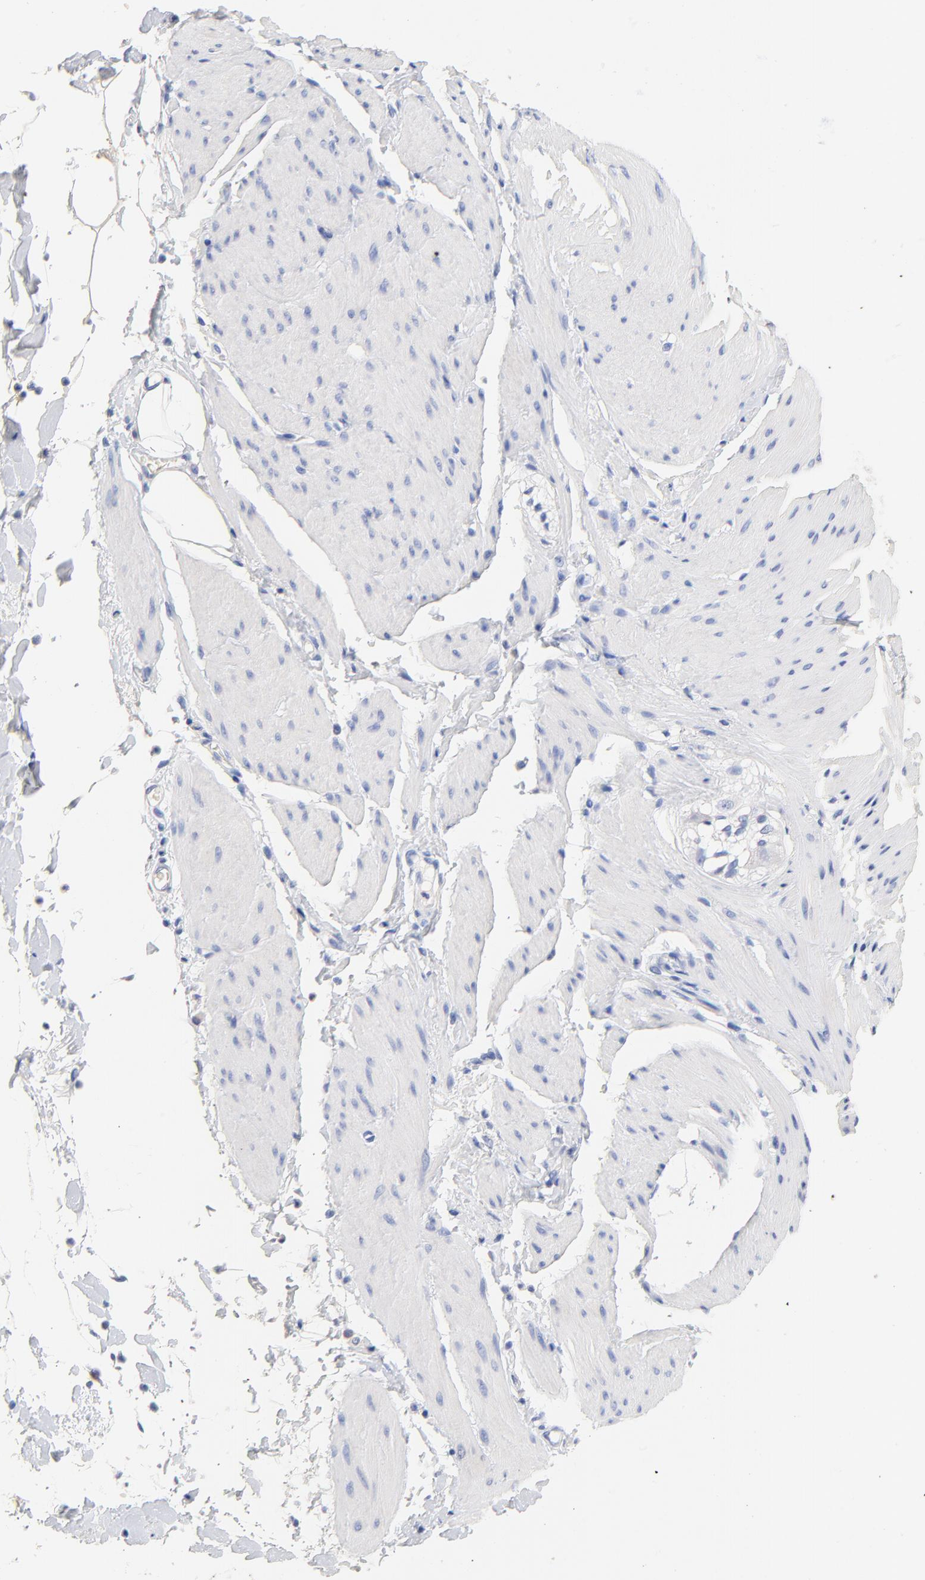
{"staining": {"intensity": "negative", "quantity": "none", "location": "none"}, "tissue": "smooth muscle", "cell_type": "Smooth muscle cells", "image_type": "normal", "snomed": [{"axis": "morphology", "description": "Normal tissue, NOS"}, {"axis": "topography", "description": "Smooth muscle"}, {"axis": "topography", "description": "Colon"}], "caption": "Unremarkable smooth muscle was stained to show a protein in brown. There is no significant positivity in smooth muscle cells. (IHC, brightfield microscopy, high magnification).", "gene": "CPS1", "patient": {"sex": "male", "age": 67}}